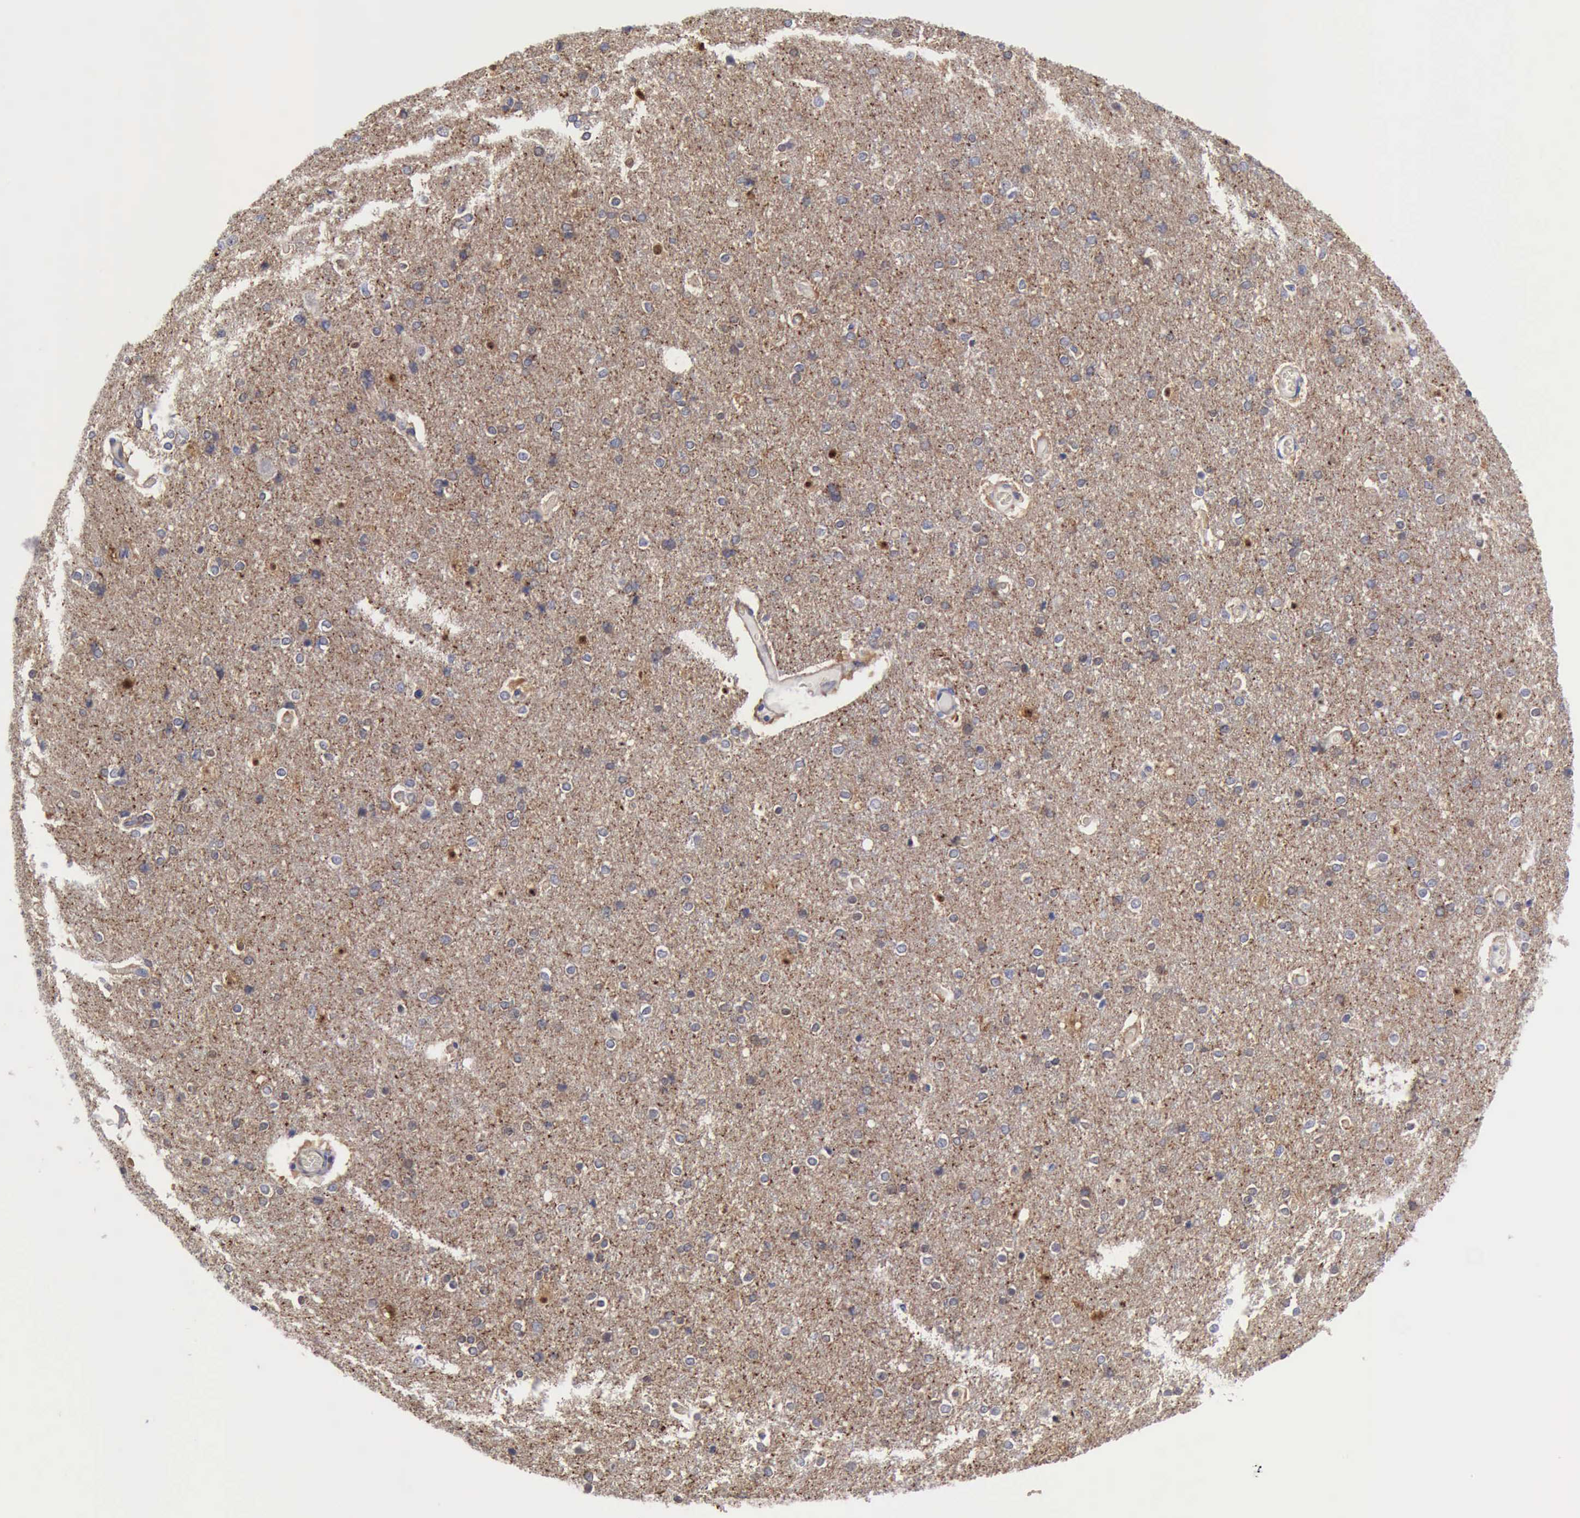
{"staining": {"intensity": "weak", "quantity": "25%-75%", "location": "cytoplasmic/membranous"}, "tissue": "cerebral cortex", "cell_type": "Endothelial cells", "image_type": "normal", "snomed": [{"axis": "morphology", "description": "Normal tissue, NOS"}, {"axis": "topography", "description": "Cerebral cortex"}], "caption": "Protein expression by immunohistochemistry reveals weak cytoplasmic/membranous expression in approximately 25%-75% of endothelial cells in benign cerebral cortex.", "gene": "RDX", "patient": {"sex": "female", "age": 54}}